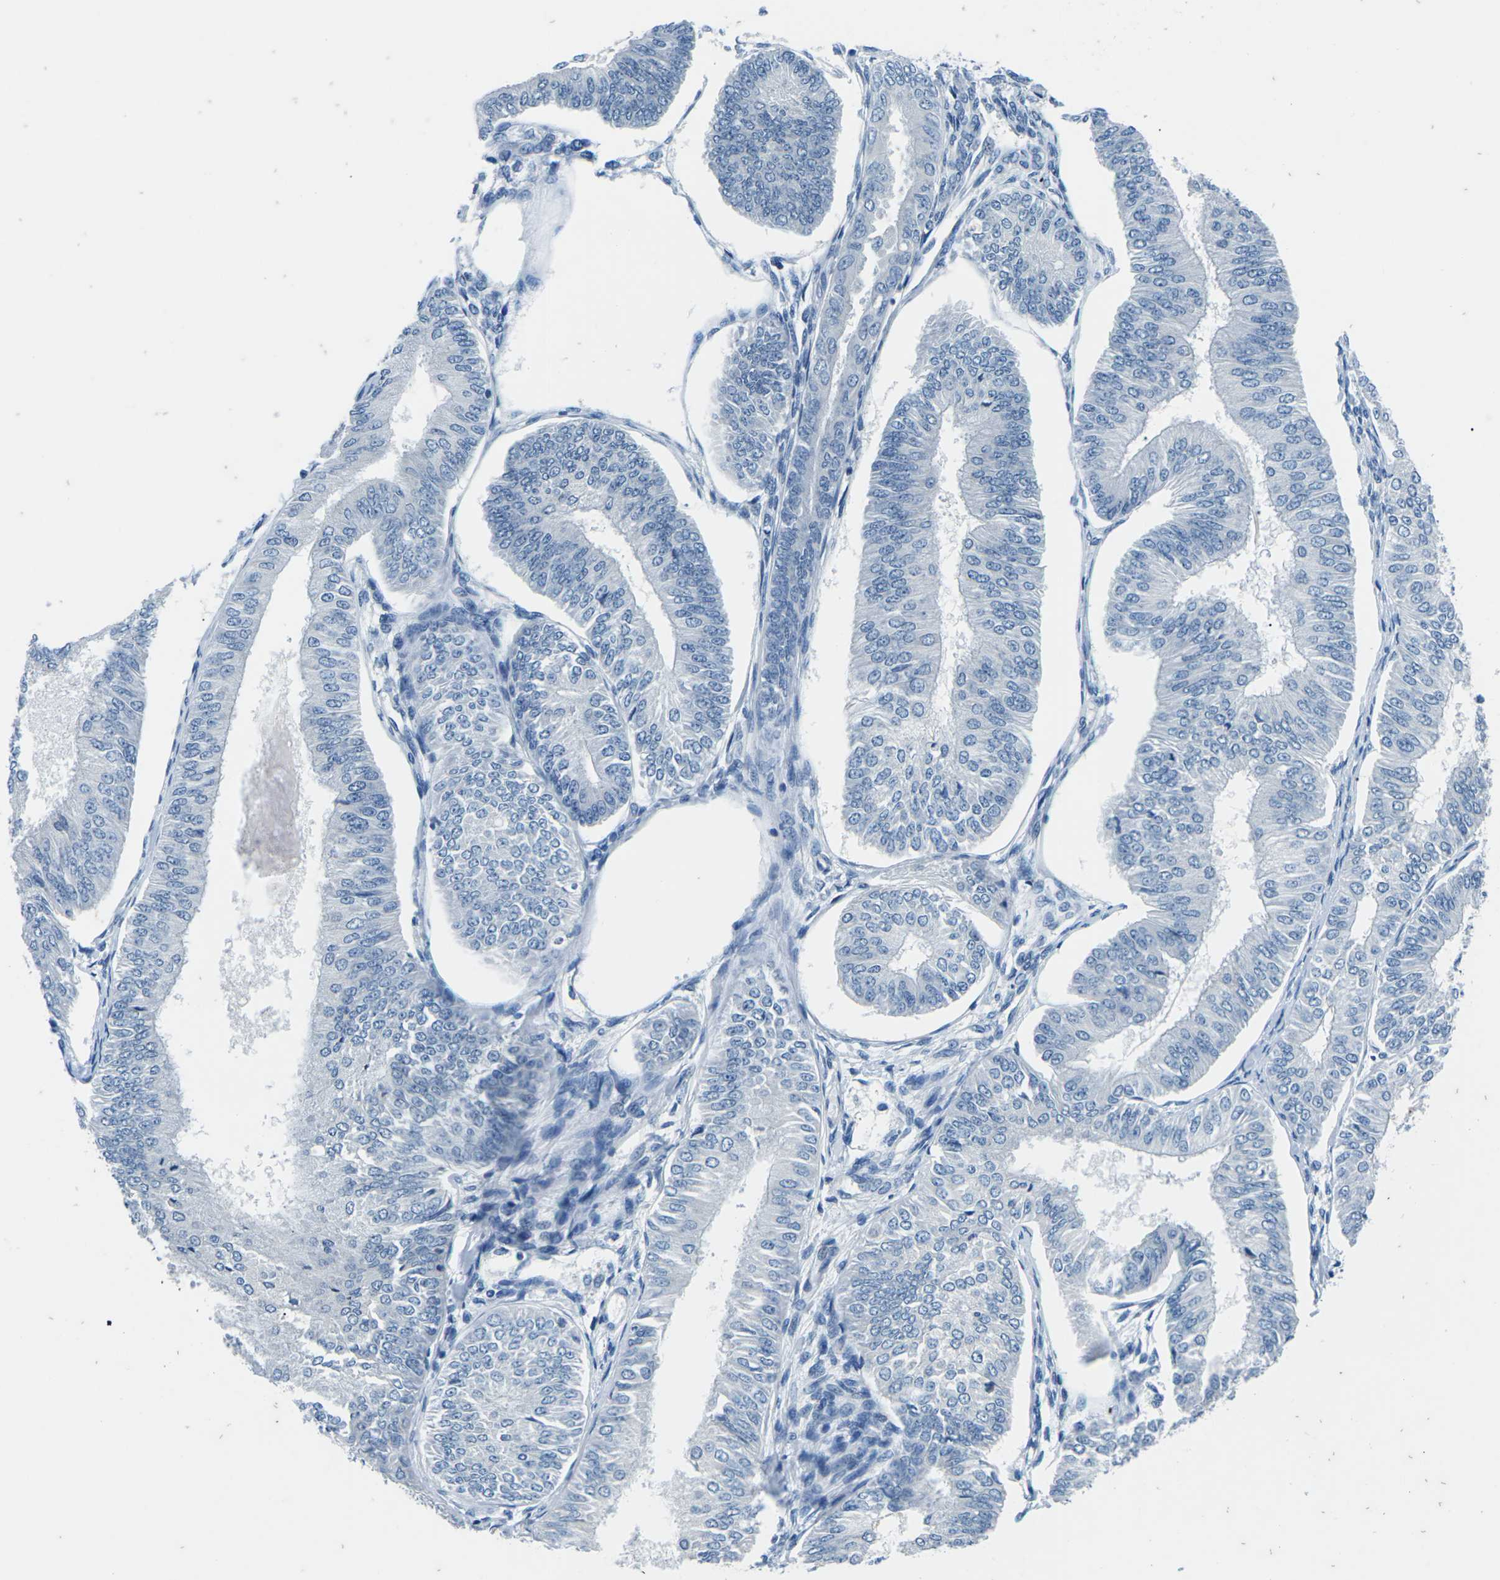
{"staining": {"intensity": "negative", "quantity": "none", "location": "none"}, "tissue": "endometrial cancer", "cell_type": "Tumor cells", "image_type": "cancer", "snomed": [{"axis": "morphology", "description": "Adenocarcinoma, NOS"}, {"axis": "topography", "description": "Endometrium"}], "caption": "Immunohistochemical staining of endometrial cancer (adenocarcinoma) displays no significant positivity in tumor cells.", "gene": "UMOD", "patient": {"sex": "female", "age": 58}}